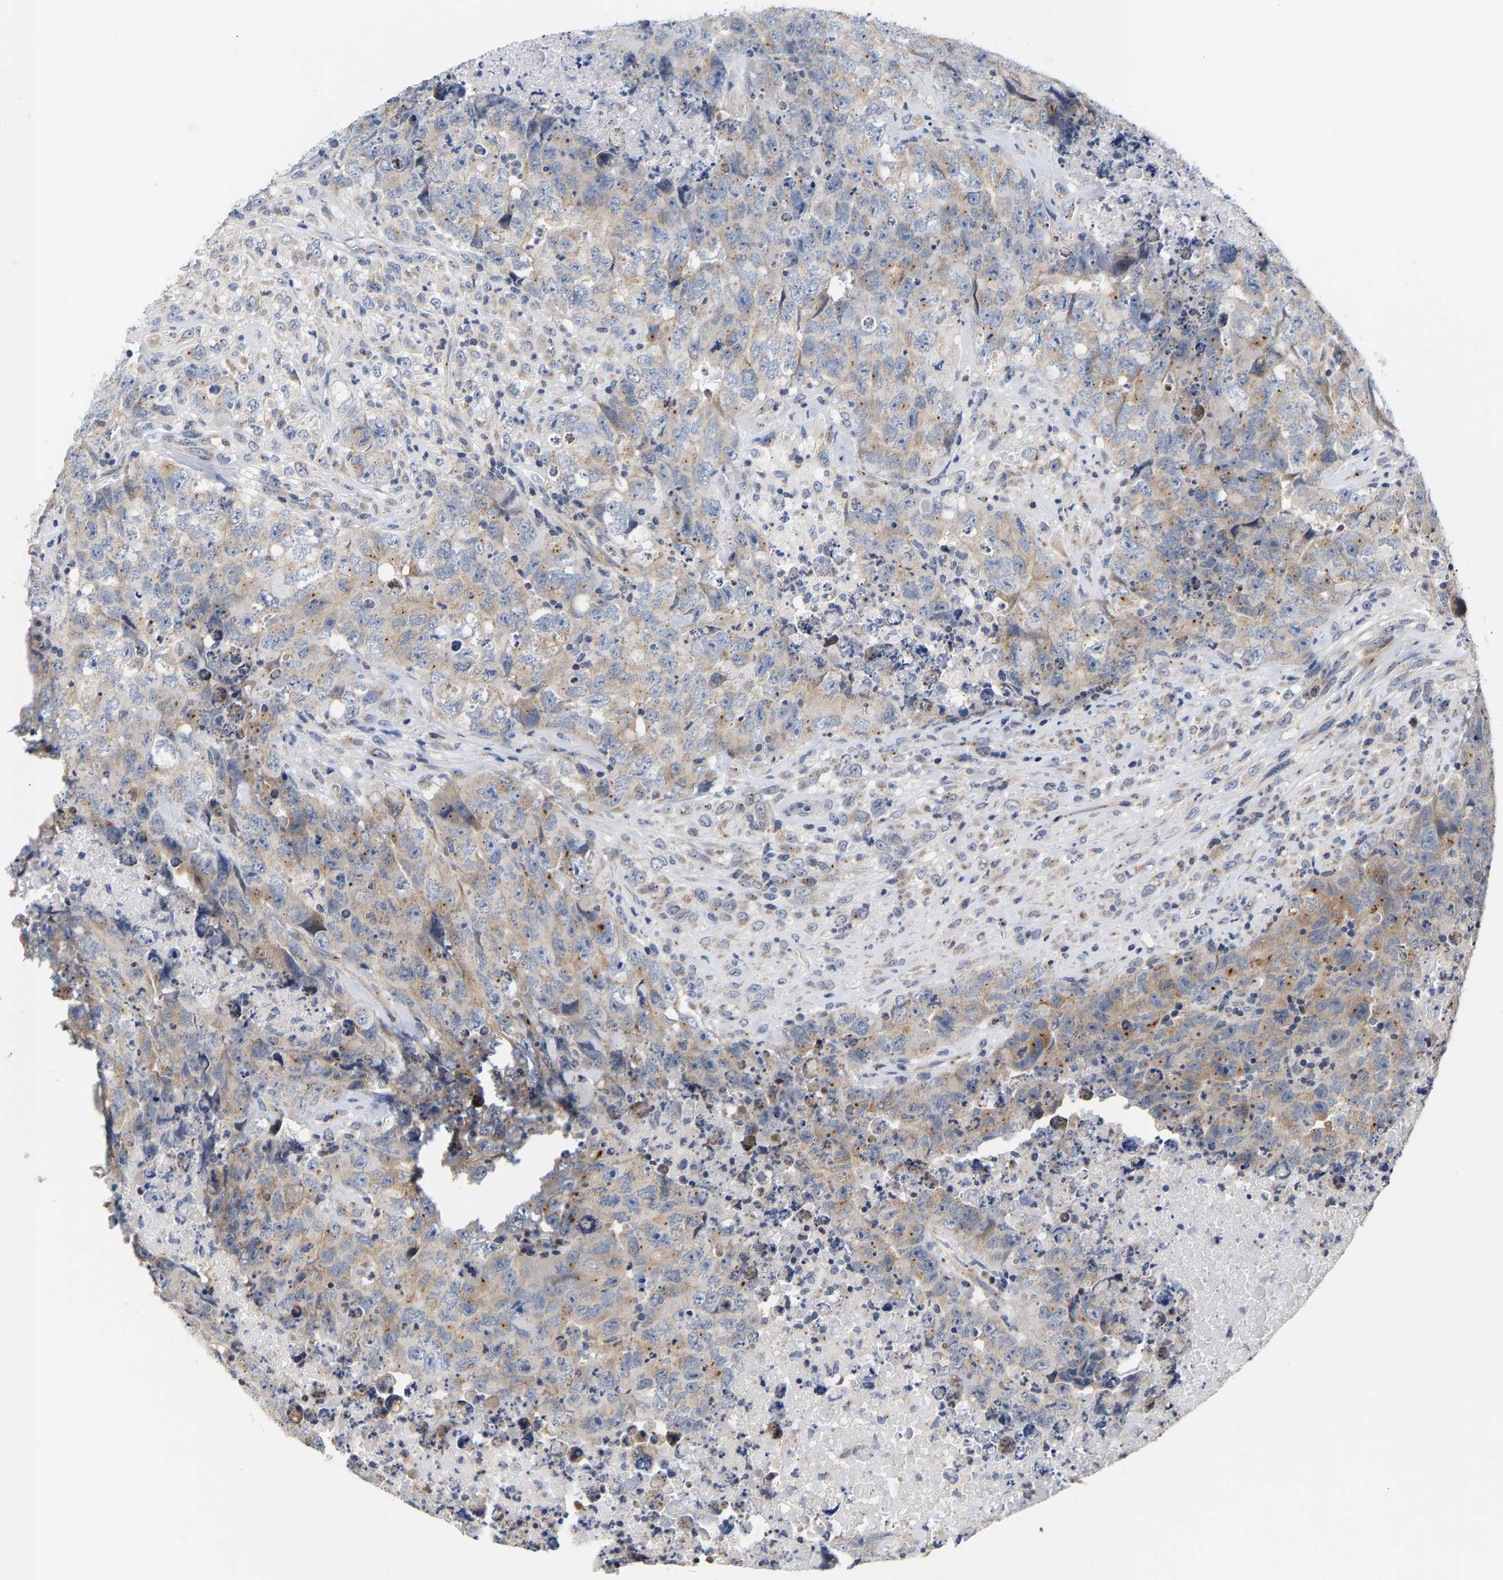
{"staining": {"intensity": "moderate", "quantity": "<25%", "location": "cytoplasmic/membranous"}, "tissue": "testis cancer", "cell_type": "Tumor cells", "image_type": "cancer", "snomed": [{"axis": "morphology", "description": "Carcinoma, Embryonal, NOS"}, {"axis": "topography", "description": "Testis"}], "caption": "Tumor cells exhibit moderate cytoplasmic/membranous positivity in about <25% of cells in testis embryonal carcinoma.", "gene": "PCNT", "patient": {"sex": "male", "age": 32}}